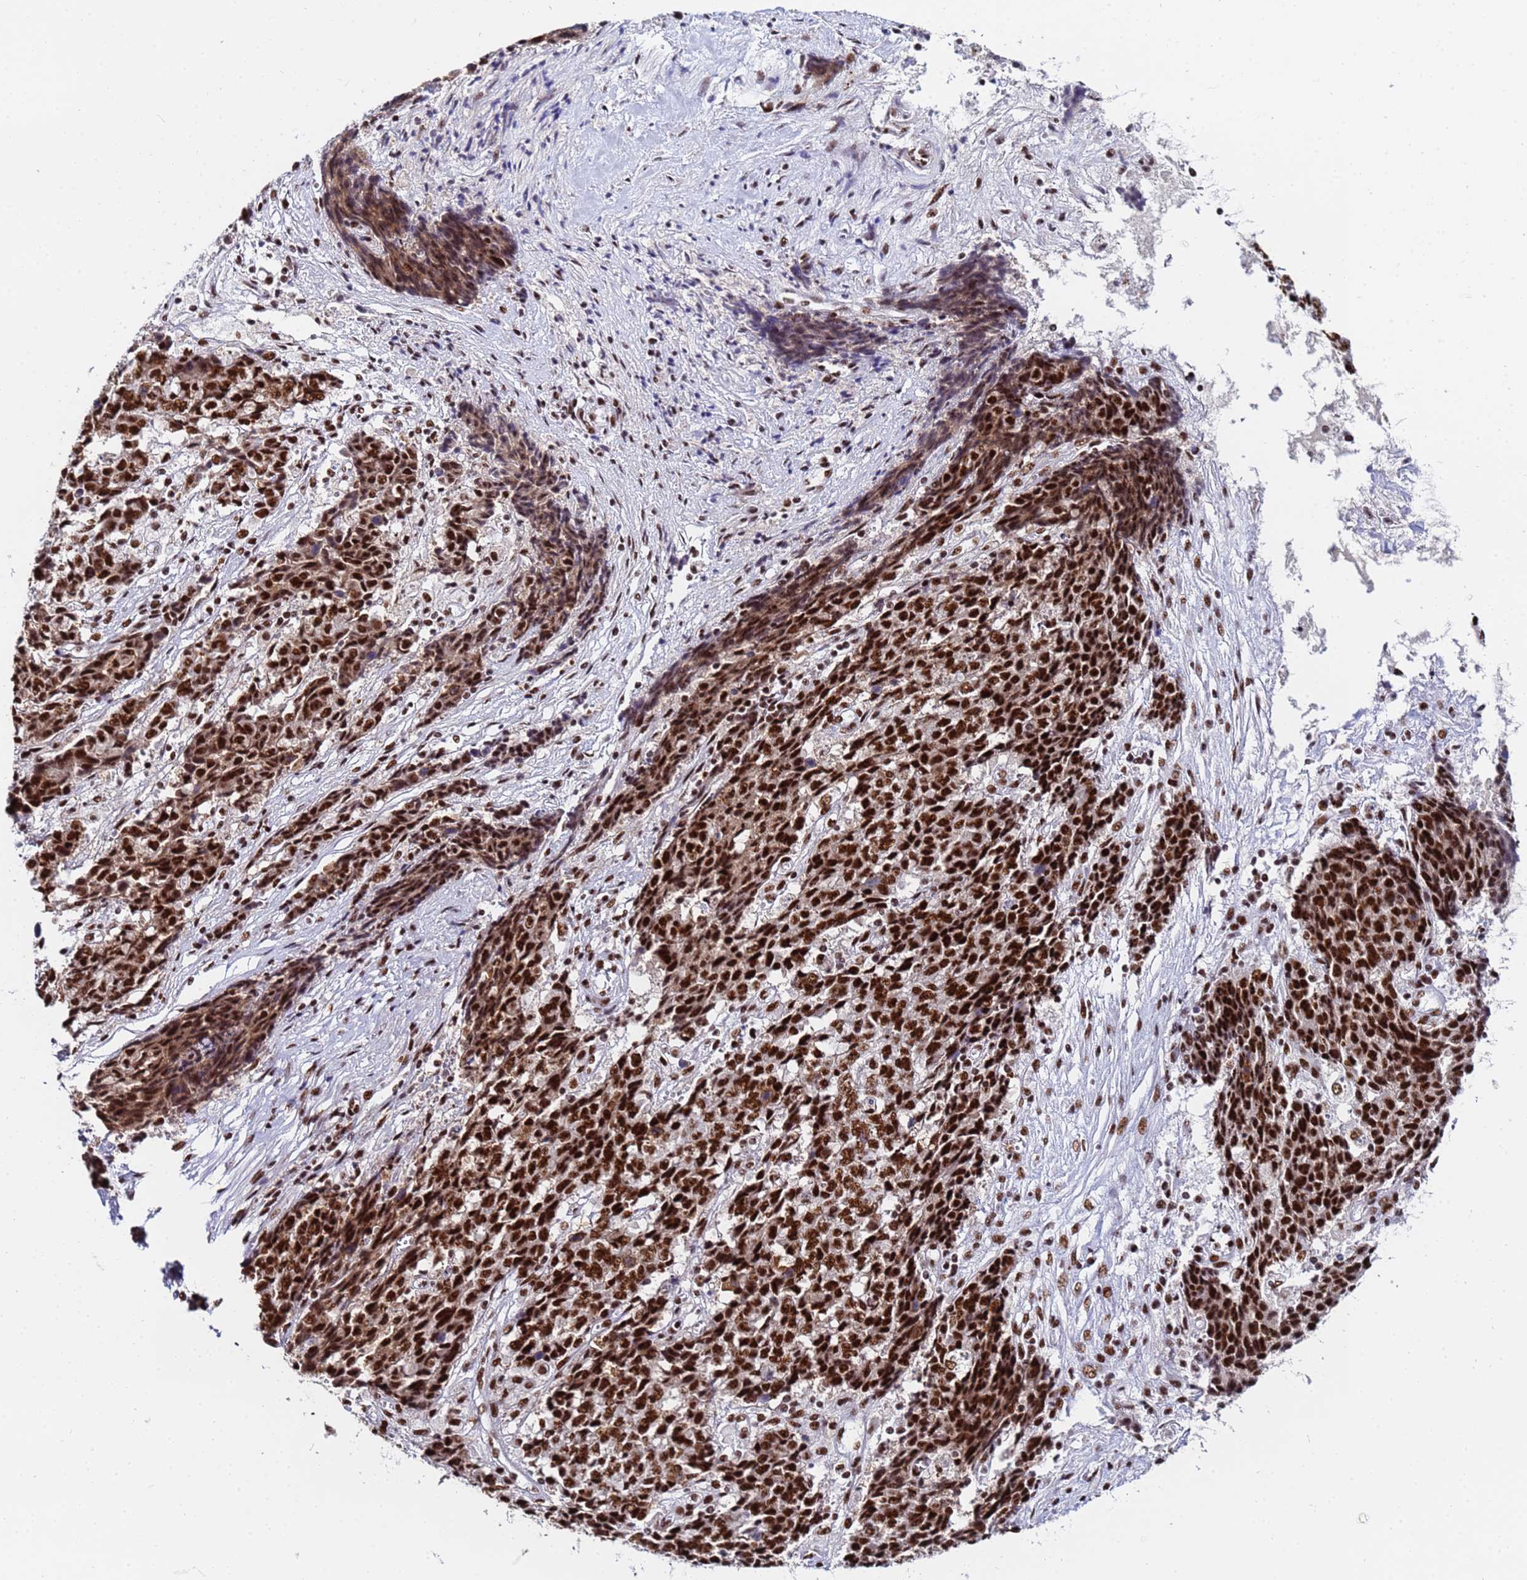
{"staining": {"intensity": "strong", "quantity": ">75%", "location": "nuclear"}, "tissue": "ovarian cancer", "cell_type": "Tumor cells", "image_type": "cancer", "snomed": [{"axis": "morphology", "description": "Carcinoma, endometroid"}, {"axis": "topography", "description": "Ovary"}], "caption": "Protein staining of ovarian cancer tissue shows strong nuclear staining in about >75% of tumor cells.", "gene": "SNRPA1", "patient": {"sex": "female", "age": 42}}